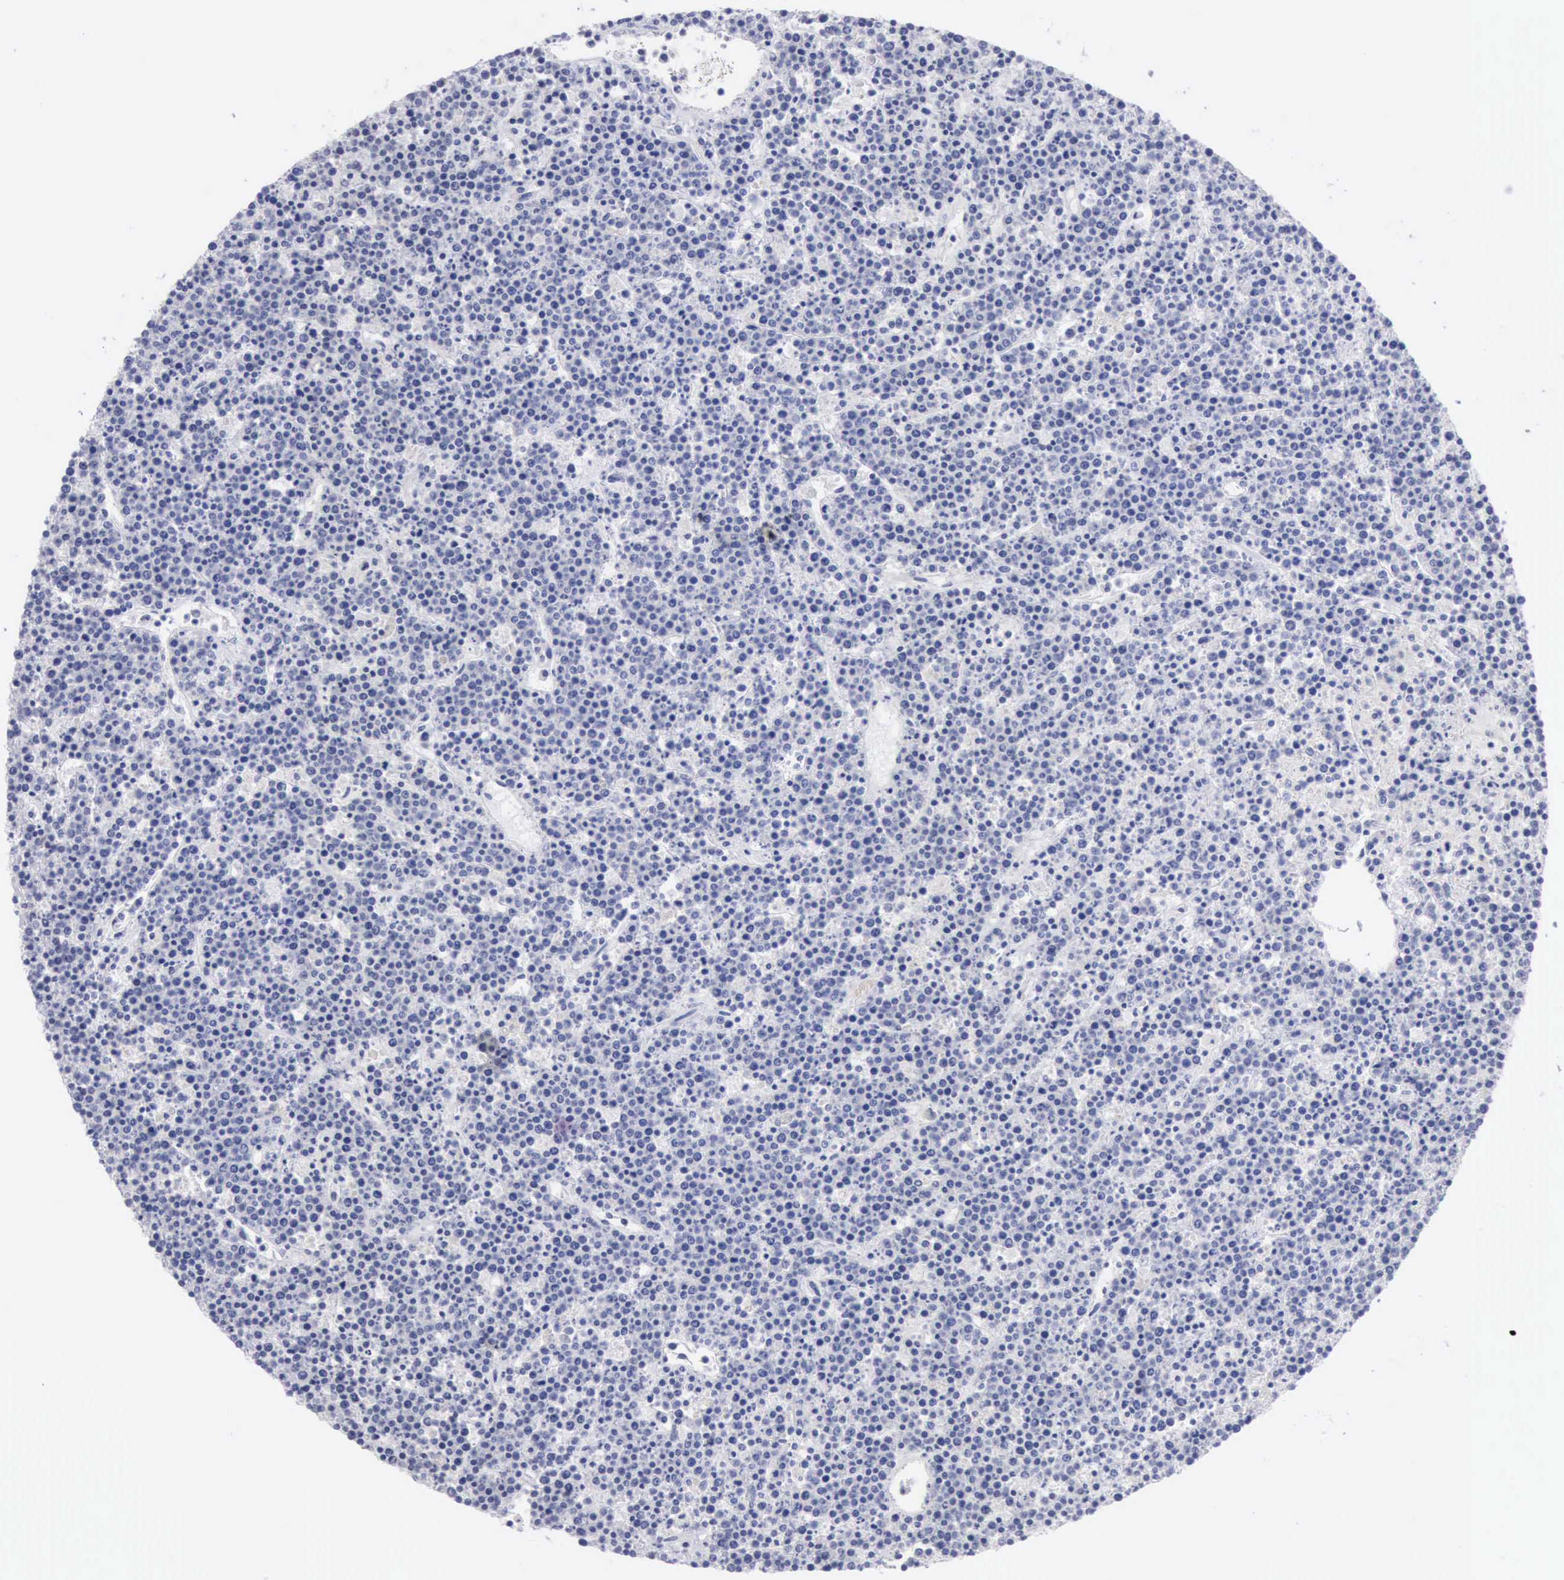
{"staining": {"intensity": "negative", "quantity": "none", "location": "none"}, "tissue": "lymphoma", "cell_type": "Tumor cells", "image_type": "cancer", "snomed": [{"axis": "morphology", "description": "Malignant lymphoma, non-Hodgkin's type, High grade"}, {"axis": "topography", "description": "Ovary"}], "caption": "Immunohistochemistry histopathology image of neoplastic tissue: lymphoma stained with DAB reveals no significant protein positivity in tumor cells.", "gene": "ANGEL1", "patient": {"sex": "female", "age": 56}}